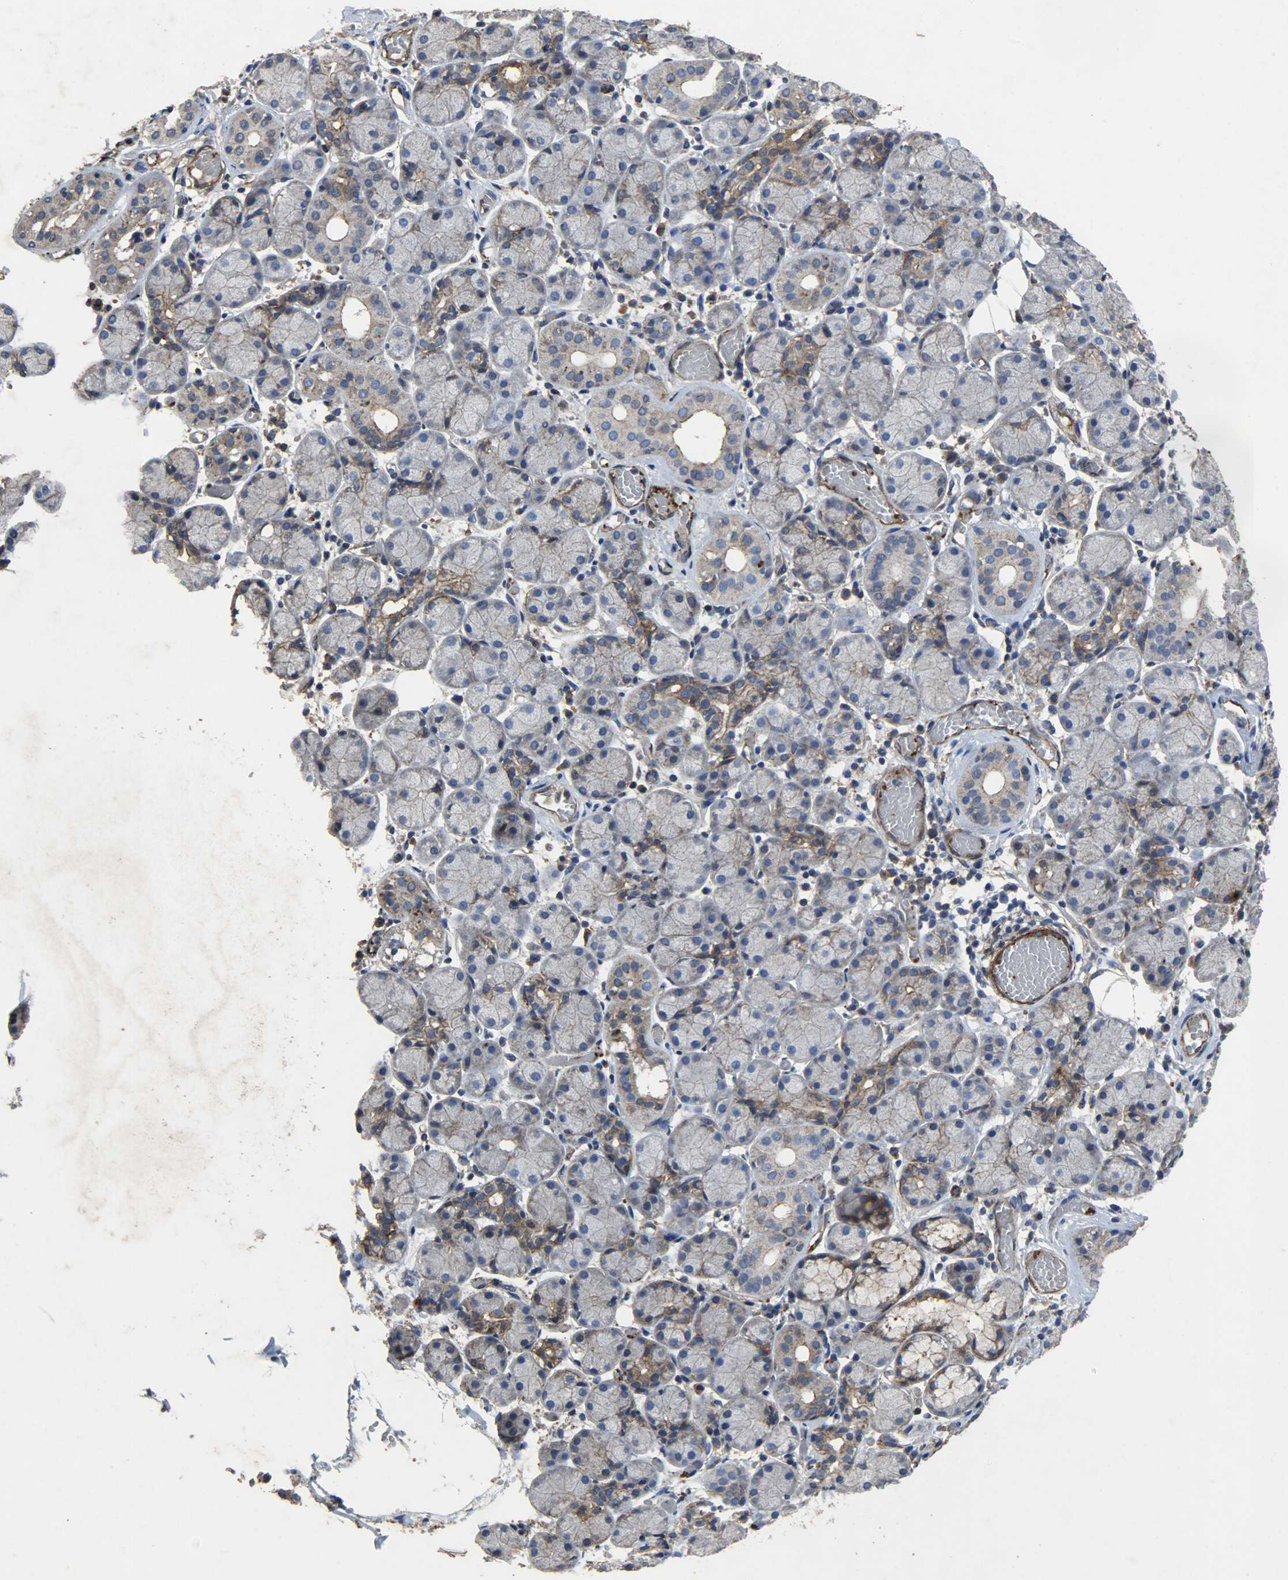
{"staining": {"intensity": "weak", "quantity": "<25%", "location": "cytoplasmic/membranous"}, "tissue": "salivary gland", "cell_type": "Glandular cells", "image_type": "normal", "snomed": [{"axis": "morphology", "description": "Normal tissue, NOS"}, {"axis": "topography", "description": "Salivary gland"}], "caption": "Image shows no significant protein staining in glandular cells of unremarkable salivary gland. (DAB (3,3'-diaminobenzidine) immunohistochemistry with hematoxylin counter stain).", "gene": "TPM4", "patient": {"sex": "female", "age": 24}}